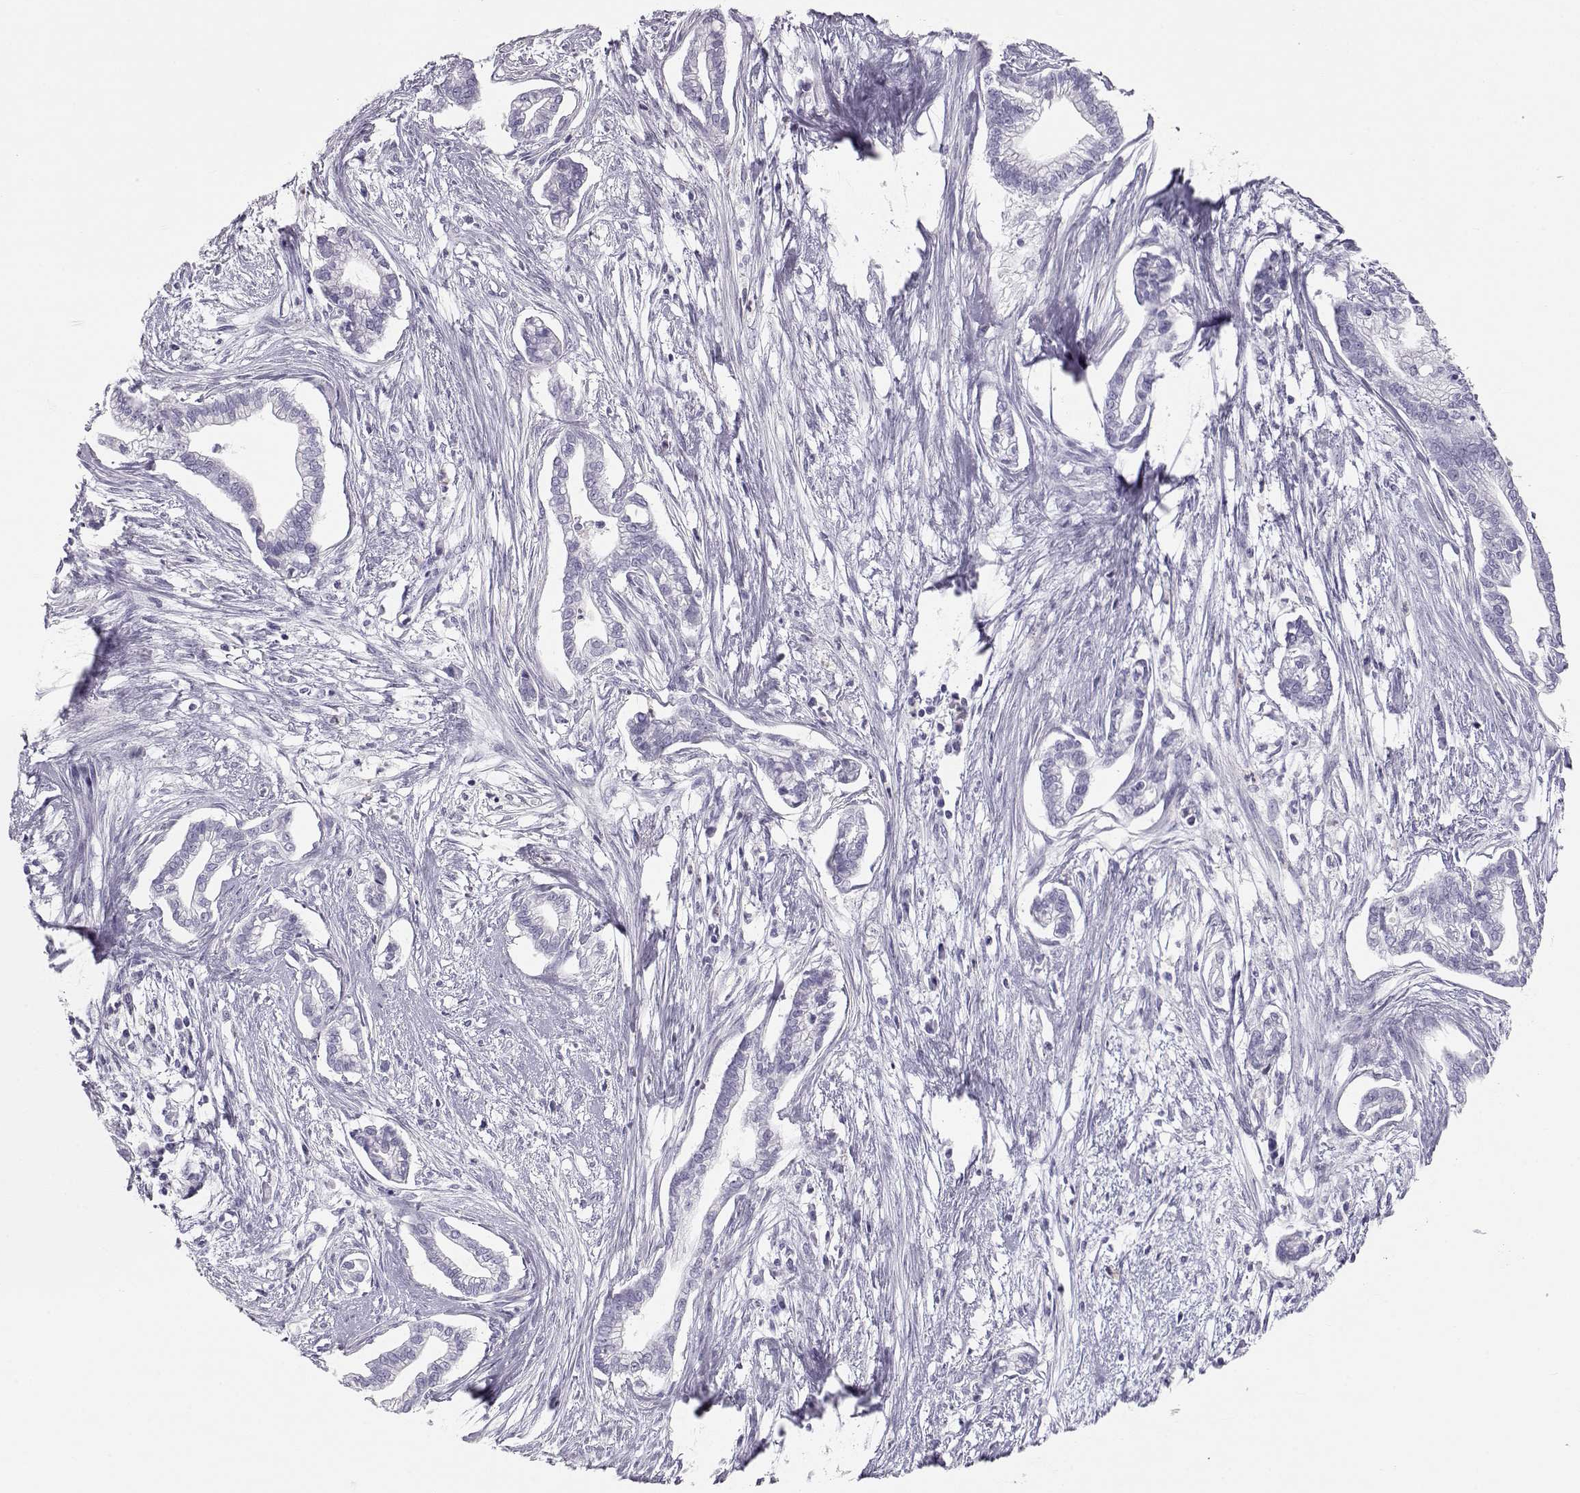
{"staining": {"intensity": "negative", "quantity": "none", "location": "none"}, "tissue": "cervical cancer", "cell_type": "Tumor cells", "image_type": "cancer", "snomed": [{"axis": "morphology", "description": "Adenocarcinoma, NOS"}, {"axis": "topography", "description": "Cervix"}], "caption": "An image of human adenocarcinoma (cervical) is negative for staining in tumor cells.", "gene": "MIP", "patient": {"sex": "female", "age": 62}}